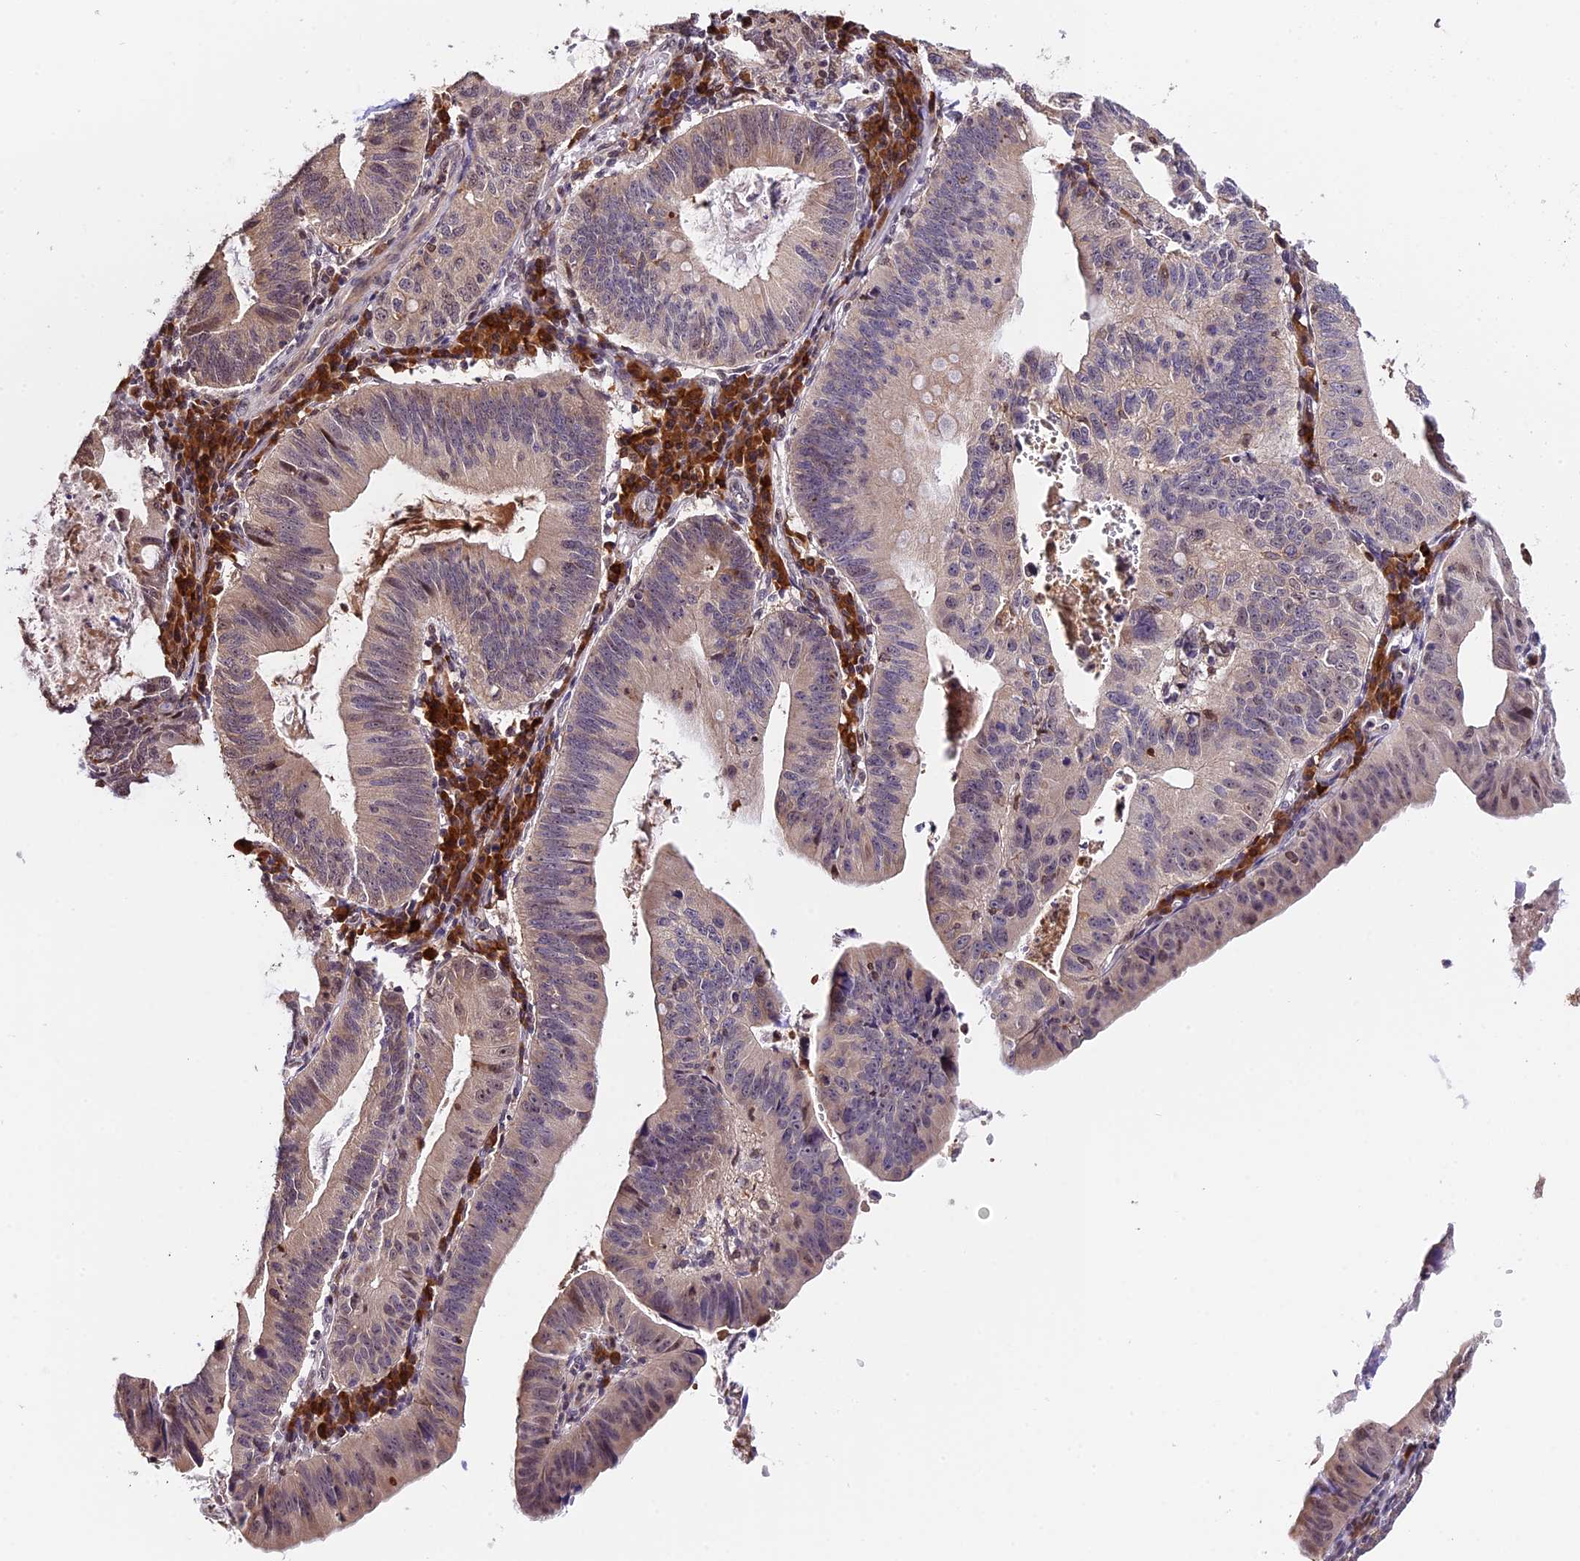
{"staining": {"intensity": "moderate", "quantity": "<25%", "location": "nuclear"}, "tissue": "stomach cancer", "cell_type": "Tumor cells", "image_type": "cancer", "snomed": [{"axis": "morphology", "description": "Adenocarcinoma, NOS"}, {"axis": "topography", "description": "Stomach"}], "caption": "Protein expression analysis of adenocarcinoma (stomach) demonstrates moderate nuclear expression in approximately <25% of tumor cells.", "gene": "HERPUD1", "patient": {"sex": "male", "age": 59}}